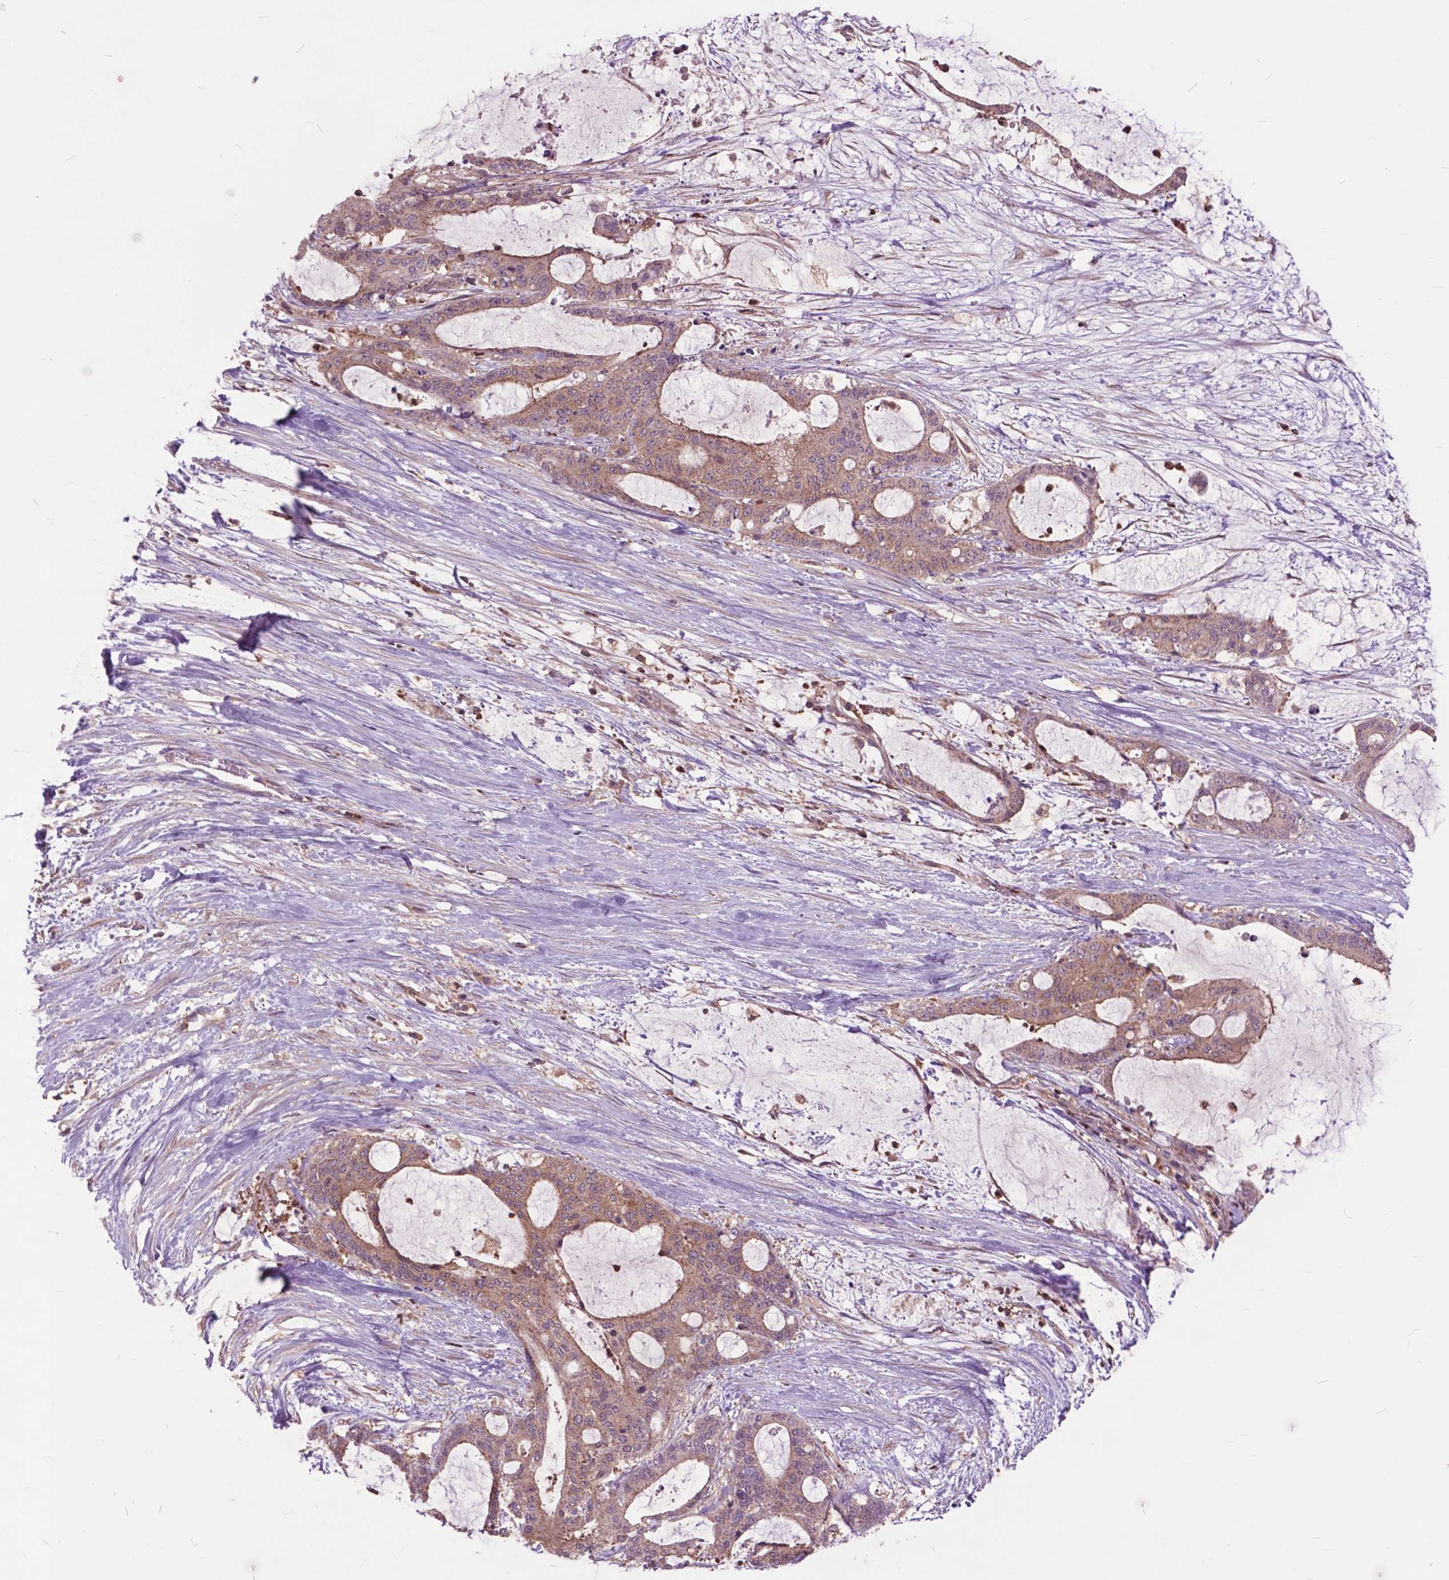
{"staining": {"intensity": "weak", "quantity": ">75%", "location": "cytoplasmic/membranous"}, "tissue": "liver cancer", "cell_type": "Tumor cells", "image_type": "cancer", "snomed": [{"axis": "morphology", "description": "Normal tissue, NOS"}, {"axis": "morphology", "description": "Cholangiocarcinoma"}, {"axis": "topography", "description": "Liver"}, {"axis": "topography", "description": "Peripheral nerve tissue"}], "caption": "Liver cholangiocarcinoma was stained to show a protein in brown. There is low levels of weak cytoplasmic/membranous expression in about >75% of tumor cells.", "gene": "ARAF", "patient": {"sex": "female", "age": 73}}